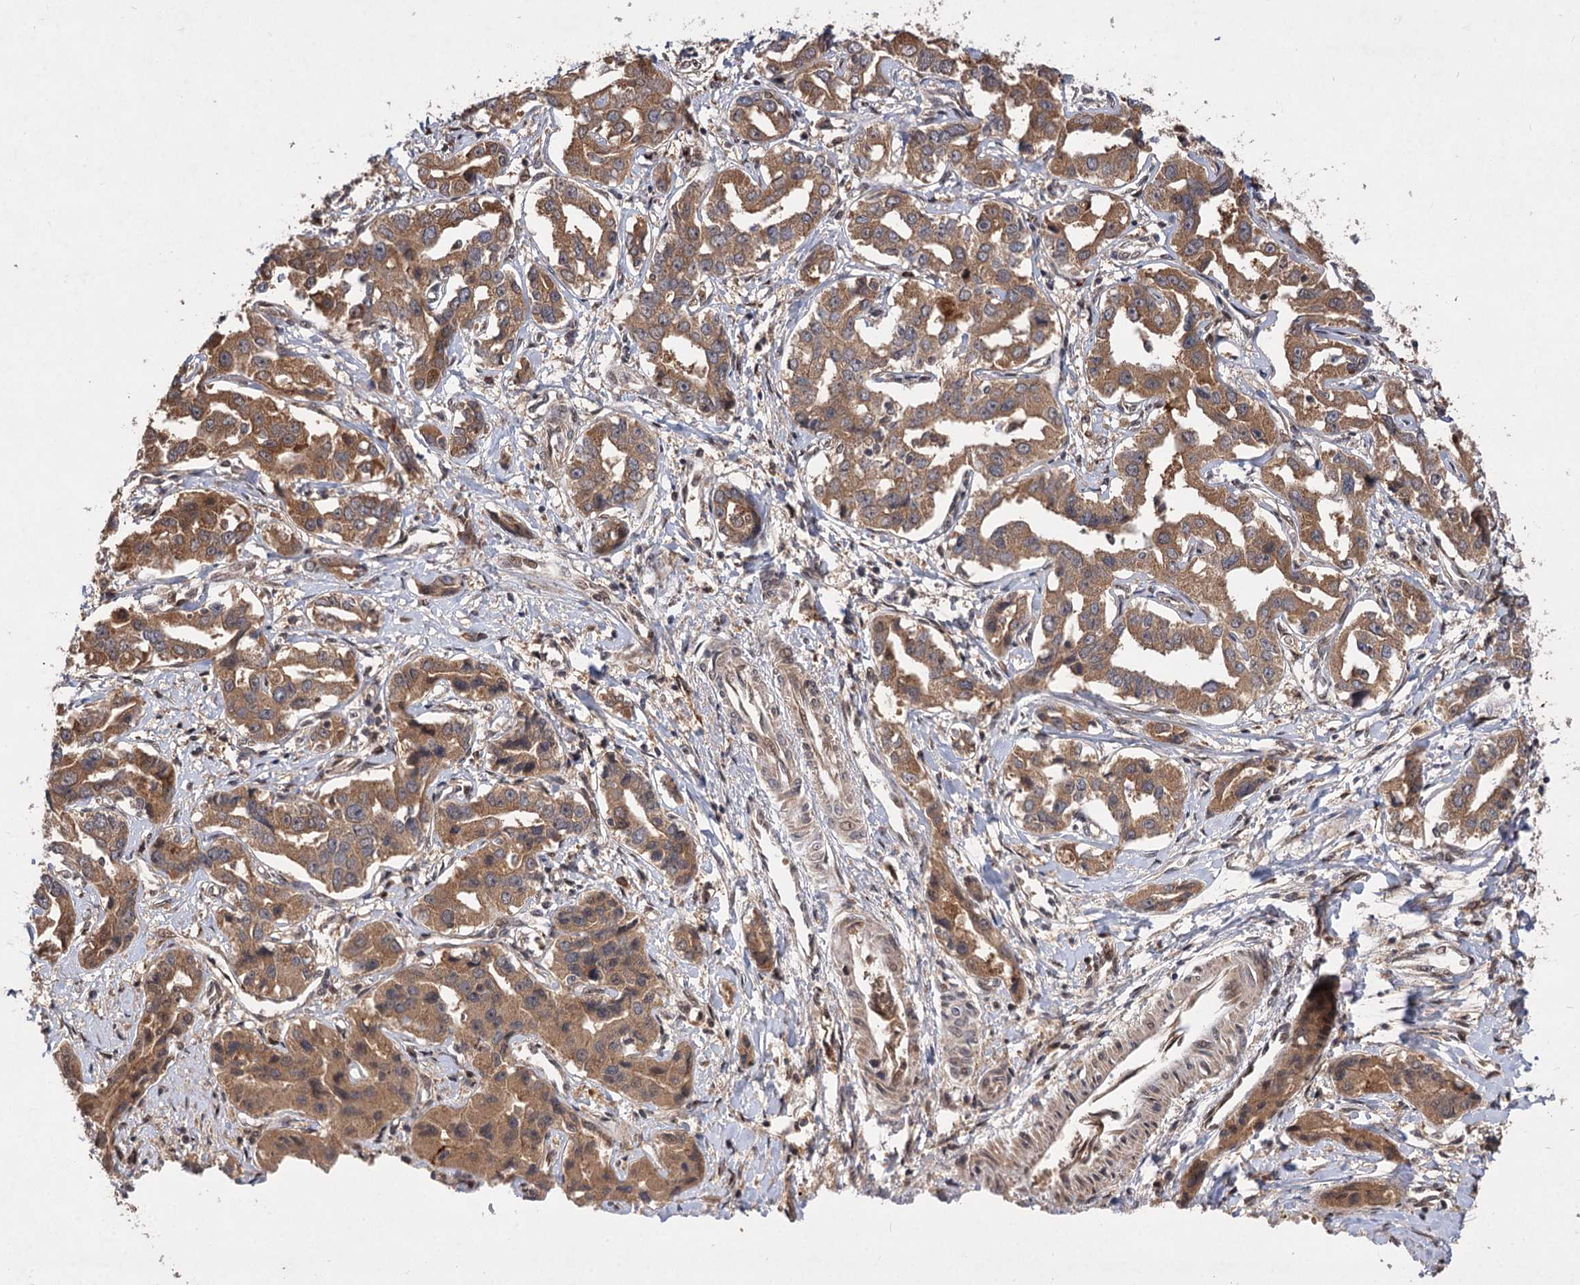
{"staining": {"intensity": "moderate", "quantity": ">75%", "location": "cytoplasmic/membranous"}, "tissue": "liver cancer", "cell_type": "Tumor cells", "image_type": "cancer", "snomed": [{"axis": "morphology", "description": "Cholangiocarcinoma"}, {"axis": "topography", "description": "Liver"}], "caption": "Human liver cancer (cholangiocarcinoma) stained with a brown dye demonstrates moderate cytoplasmic/membranous positive positivity in about >75% of tumor cells.", "gene": "FBXW8", "patient": {"sex": "male", "age": 59}}